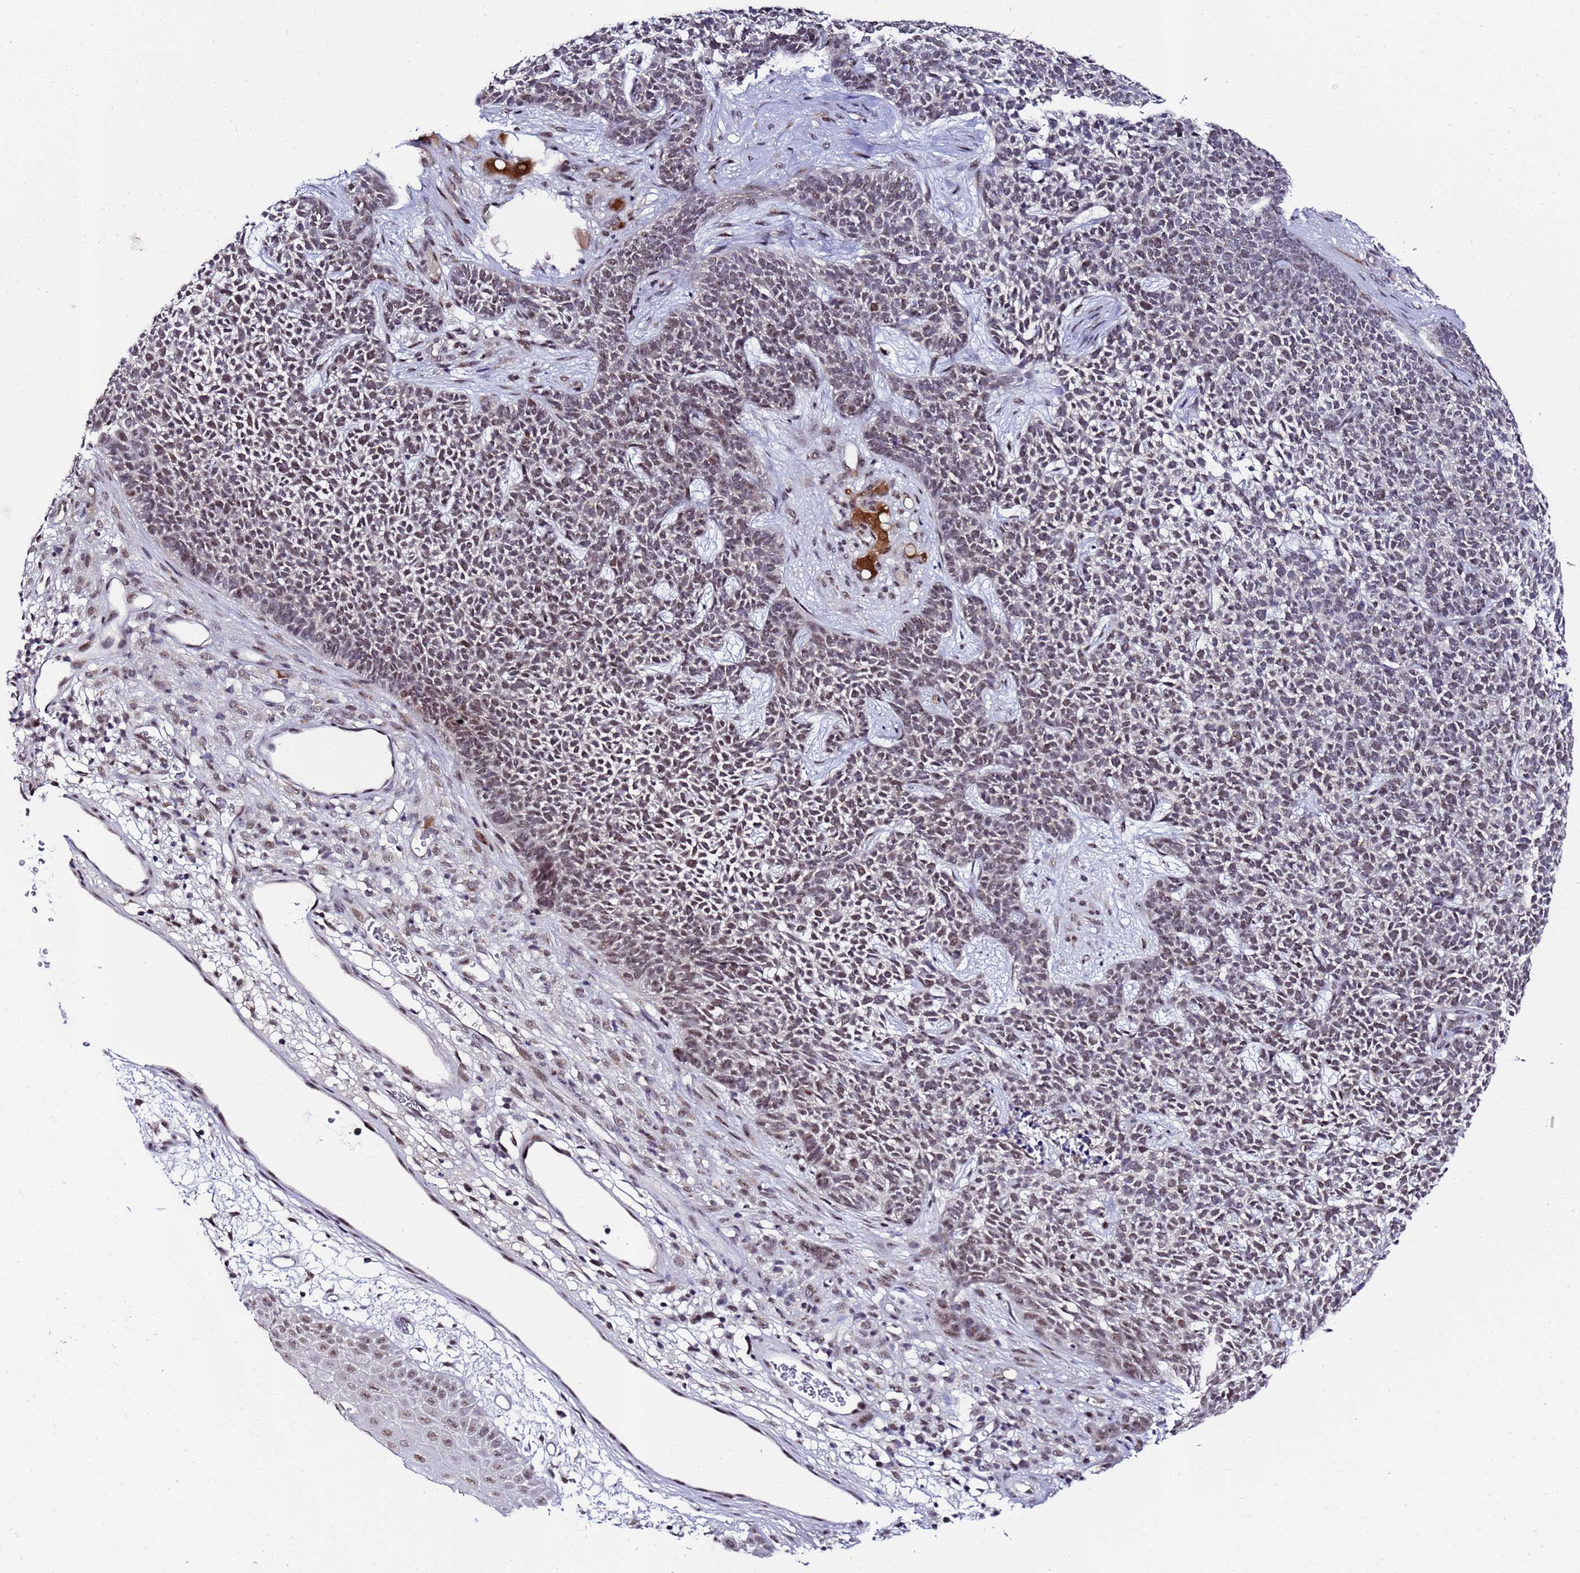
{"staining": {"intensity": "moderate", "quantity": "<25%", "location": "nuclear"}, "tissue": "skin cancer", "cell_type": "Tumor cells", "image_type": "cancer", "snomed": [{"axis": "morphology", "description": "Basal cell carcinoma"}, {"axis": "topography", "description": "Skin"}], "caption": "High-magnification brightfield microscopy of skin cancer stained with DAB (3,3'-diaminobenzidine) (brown) and counterstained with hematoxylin (blue). tumor cells exhibit moderate nuclear positivity is appreciated in approximately<25% of cells. The protein of interest is shown in brown color, while the nuclei are stained blue.", "gene": "C19orf47", "patient": {"sex": "female", "age": 84}}